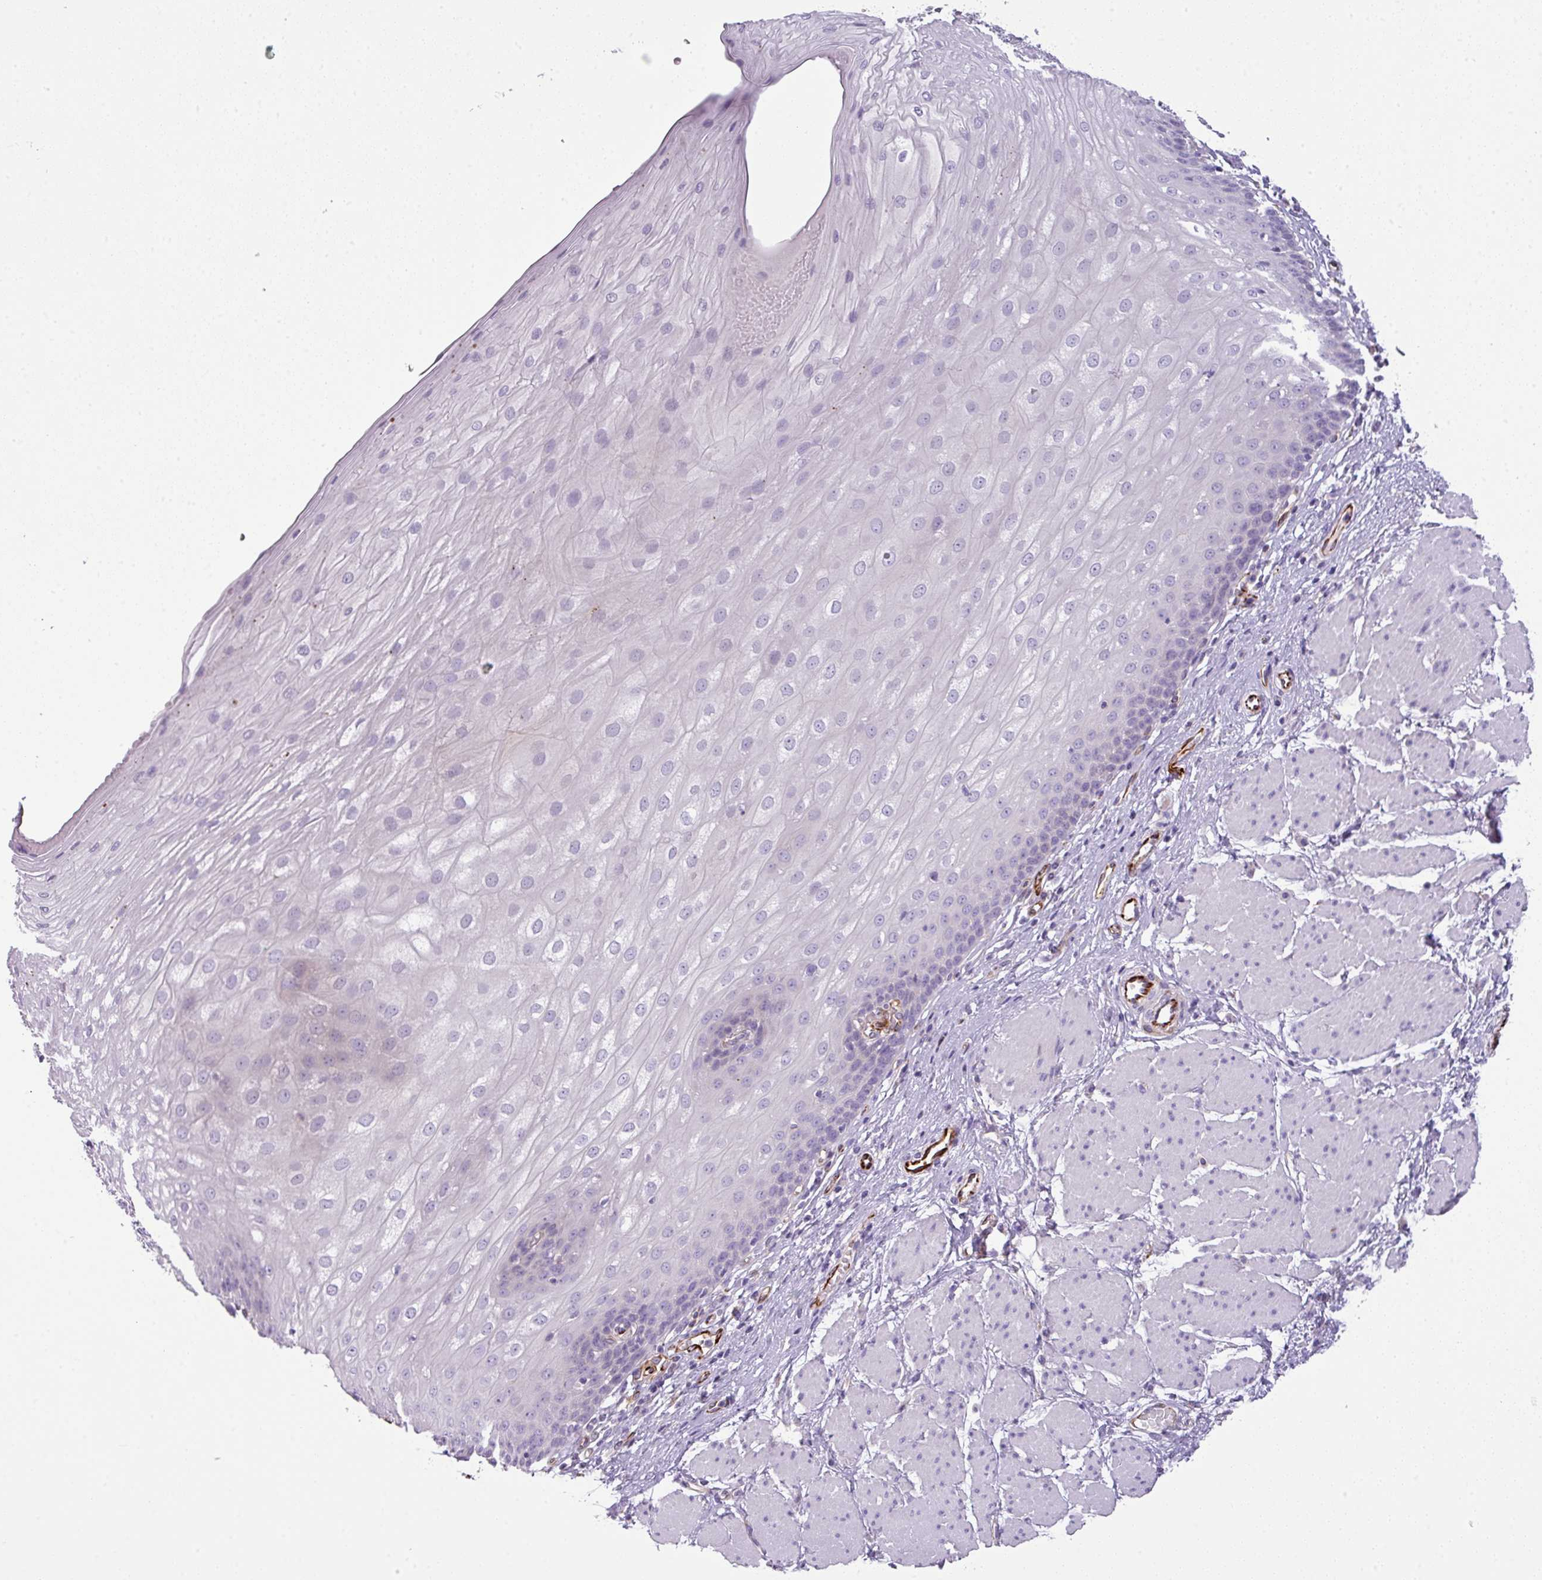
{"staining": {"intensity": "negative", "quantity": "none", "location": "none"}, "tissue": "esophagus", "cell_type": "Squamous epithelial cells", "image_type": "normal", "snomed": [{"axis": "morphology", "description": "Normal tissue, NOS"}, {"axis": "topography", "description": "Esophagus"}], "caption": "Squamous epithelial cells show no significant protein staining in benign esophagus. (Stains: DAB immunohistochemistry with hematoxylin counter stain, Microscopy: brightfield microscopy at high magnification).", "gene": "ENSG00000273748", "patient": {"sex": "male", "age": 69}}